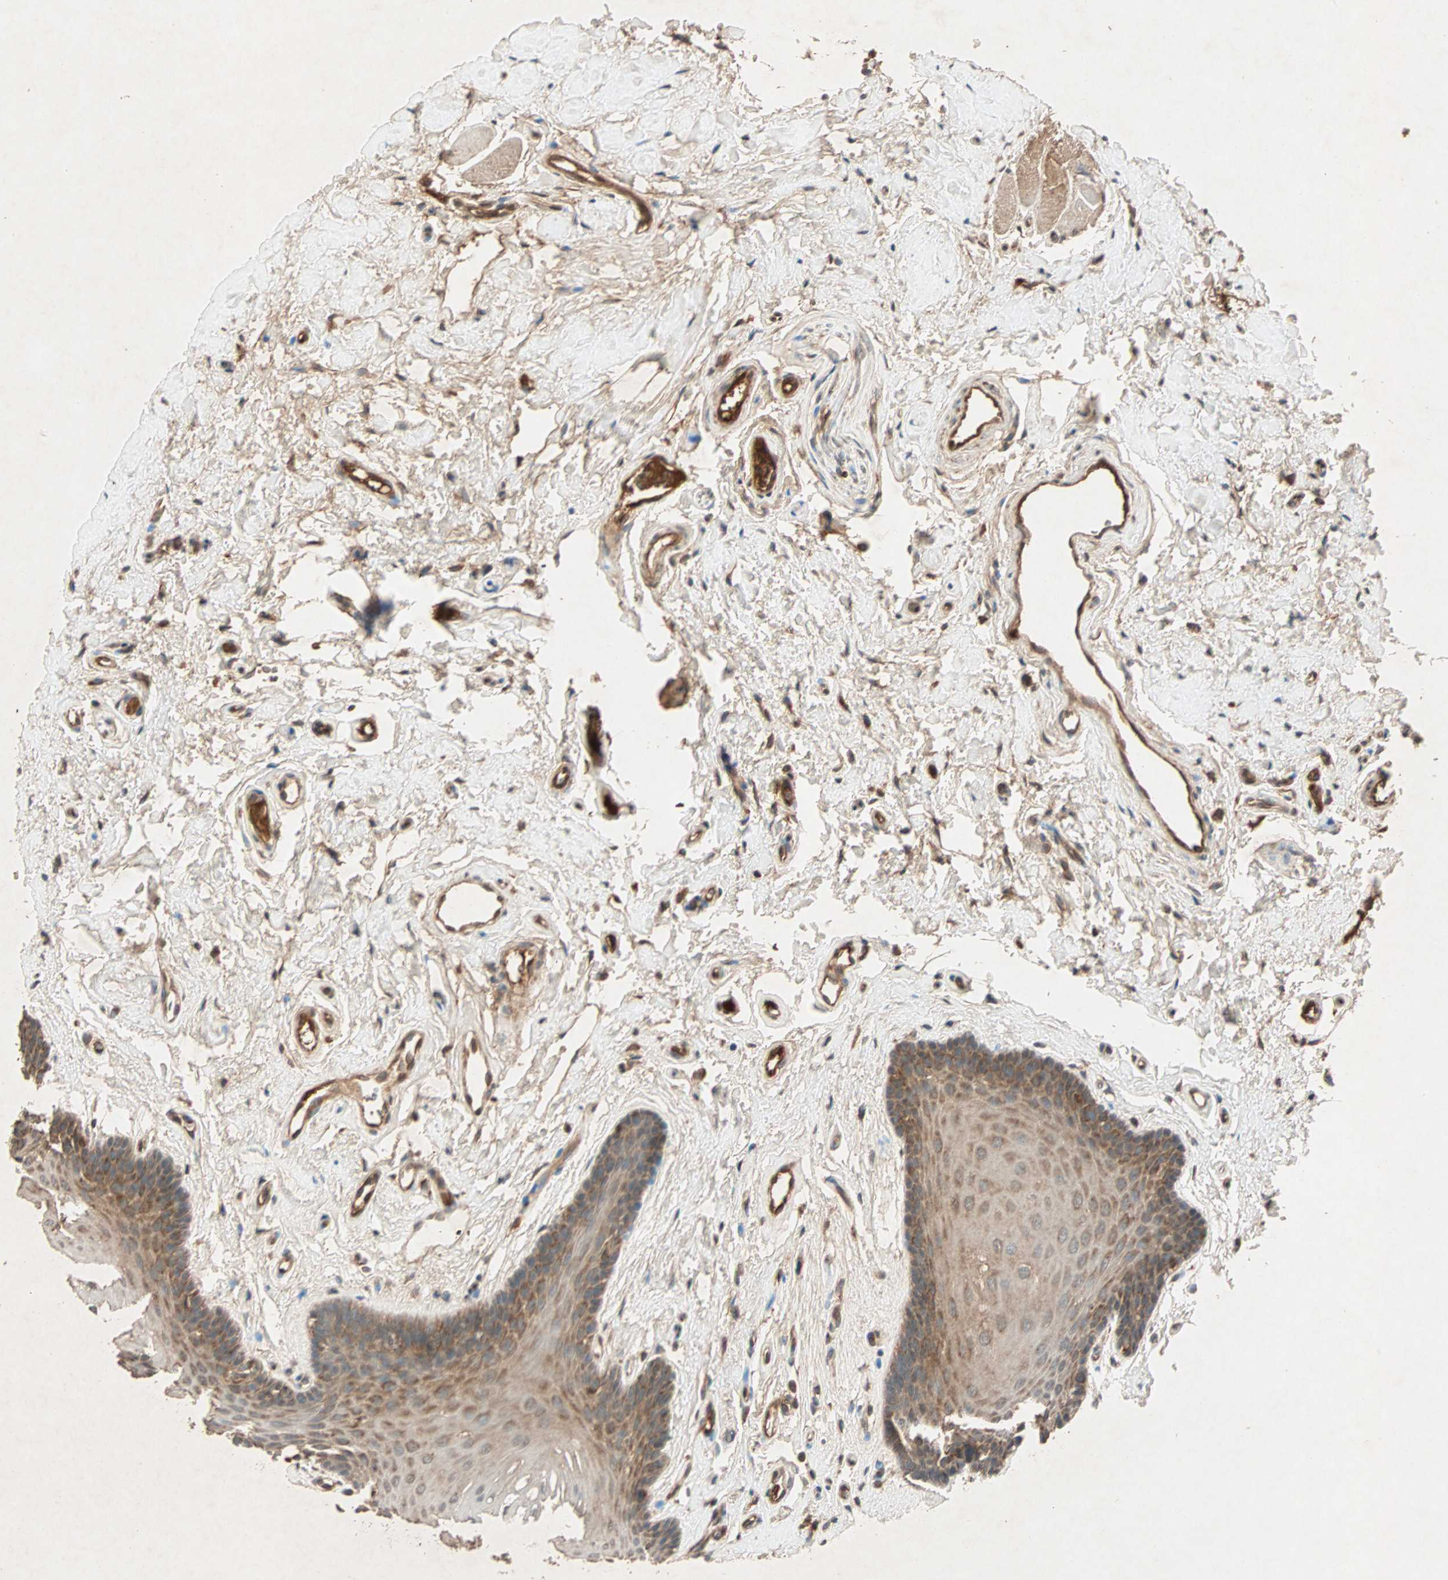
{"staining": {"intensity": "strong", "quantity": ">75%", "location": "cytoplasmic/membranous"}, "tissue": "oral mucosa", "cell_type": "Squamous epithelial cells", "image_type": "normal", "snomed": [{"axis": "morphology", "description": "Normal tissue, NOS"}, {"axis": "topography", "description": "Oral tissue"}], "caption": "Brown immunohistochemical staining in normal human oral mucosa exhibits strong cytoplasmic/membranous expression in approximately >75% of squamous epithelial cells.", "gene": "MAPK1", "patient": {"sex": "male", "age": 62}}